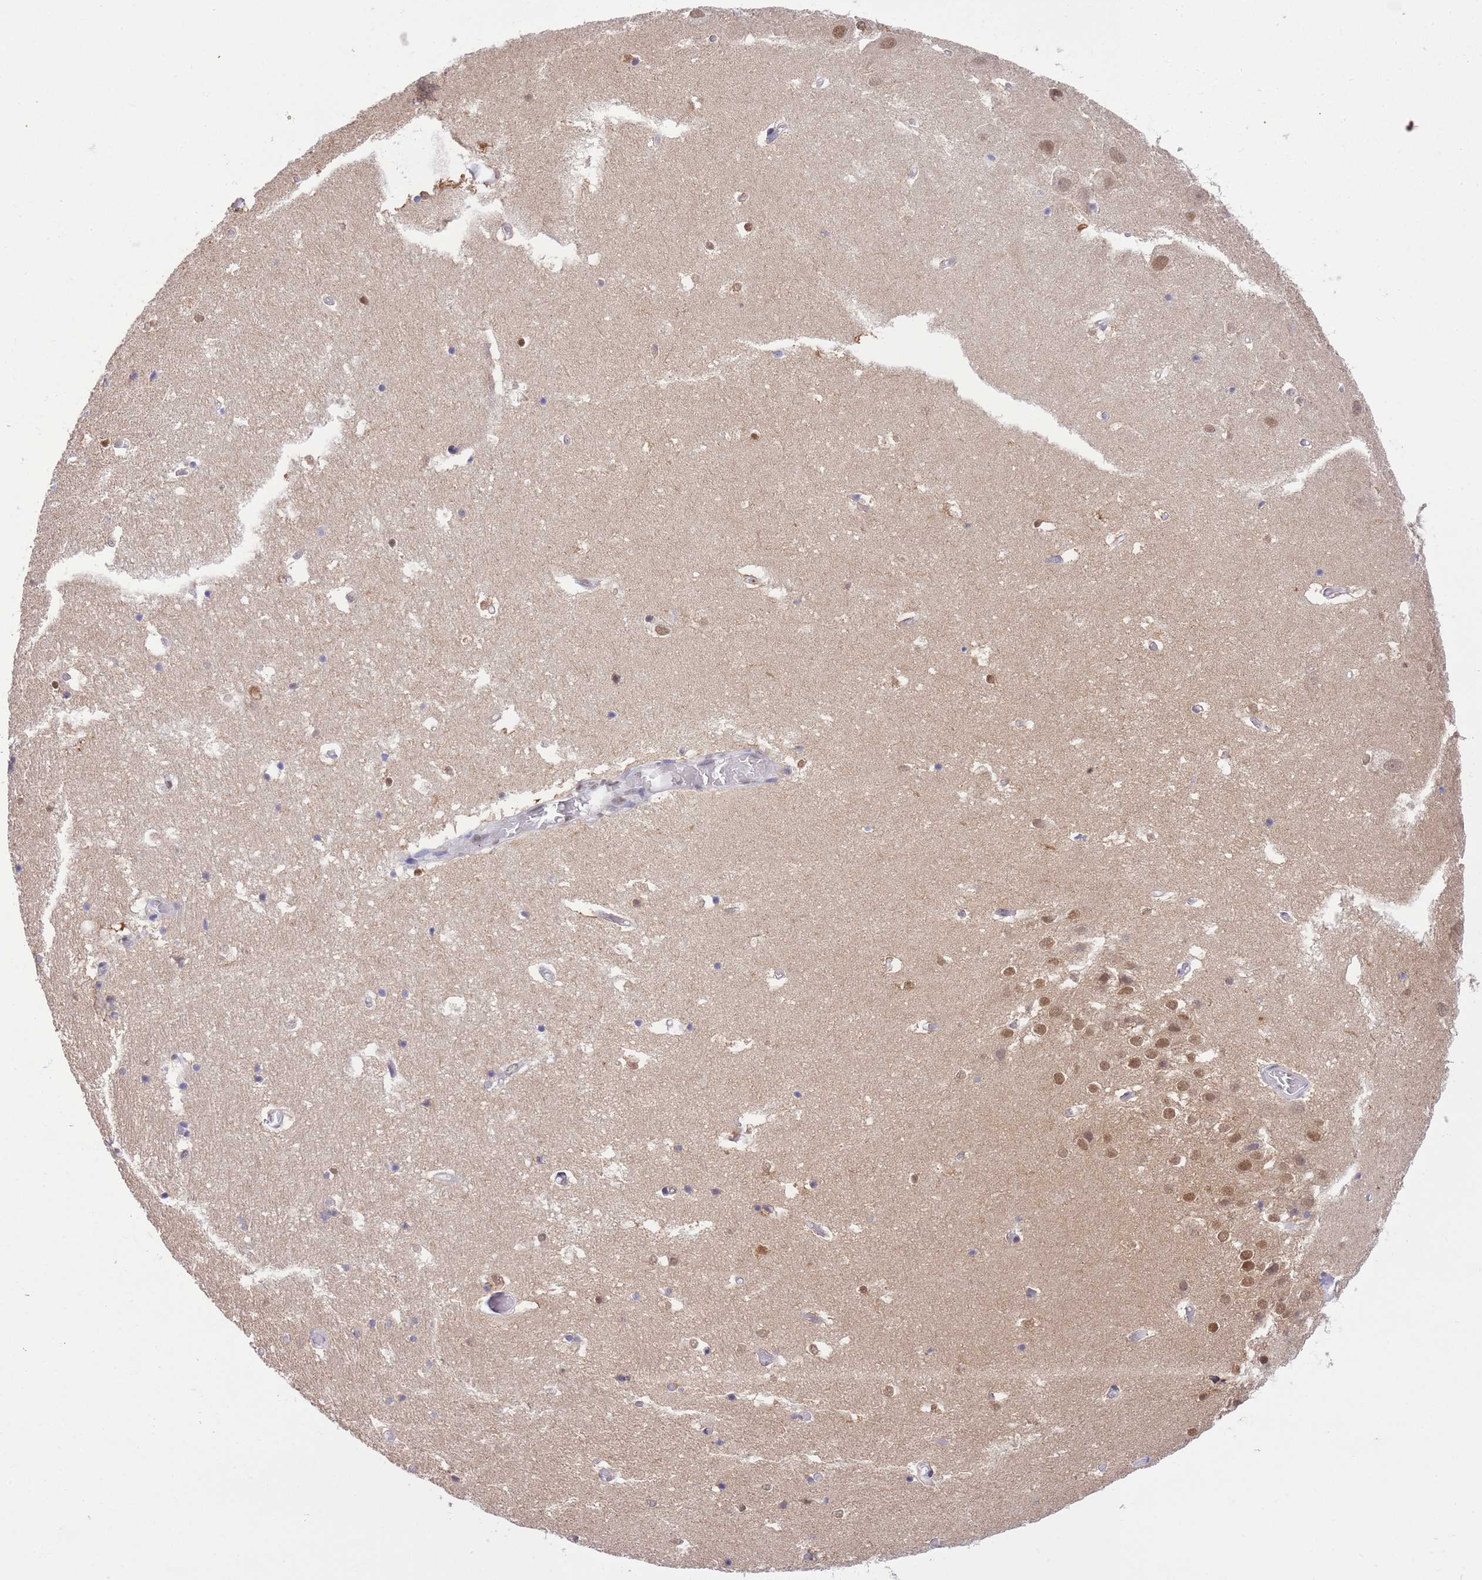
{"staining": {"intensity": "weak", "quantity": "<25%", "location": "nuclear"}, "tissue": "hippocampus", "cell_type": "Glial cells", "image_type": "normal", "snomed": [{"axis": "morphology", "description": "Normal tissue, NOS"}, {"axis": "topography", "description": "Hippocampus"}], "caption": "This is a micrograph of immunohistochemistry (IHC) staining of unremarkable hippocampus, which shows no positivity in glial cells. The staining is performed using DAB brown chromogen with nuclei counter-stained in using hematoxylin.", "gene": "TRIM32", "patient": {"sex": "female", "age": 52}}